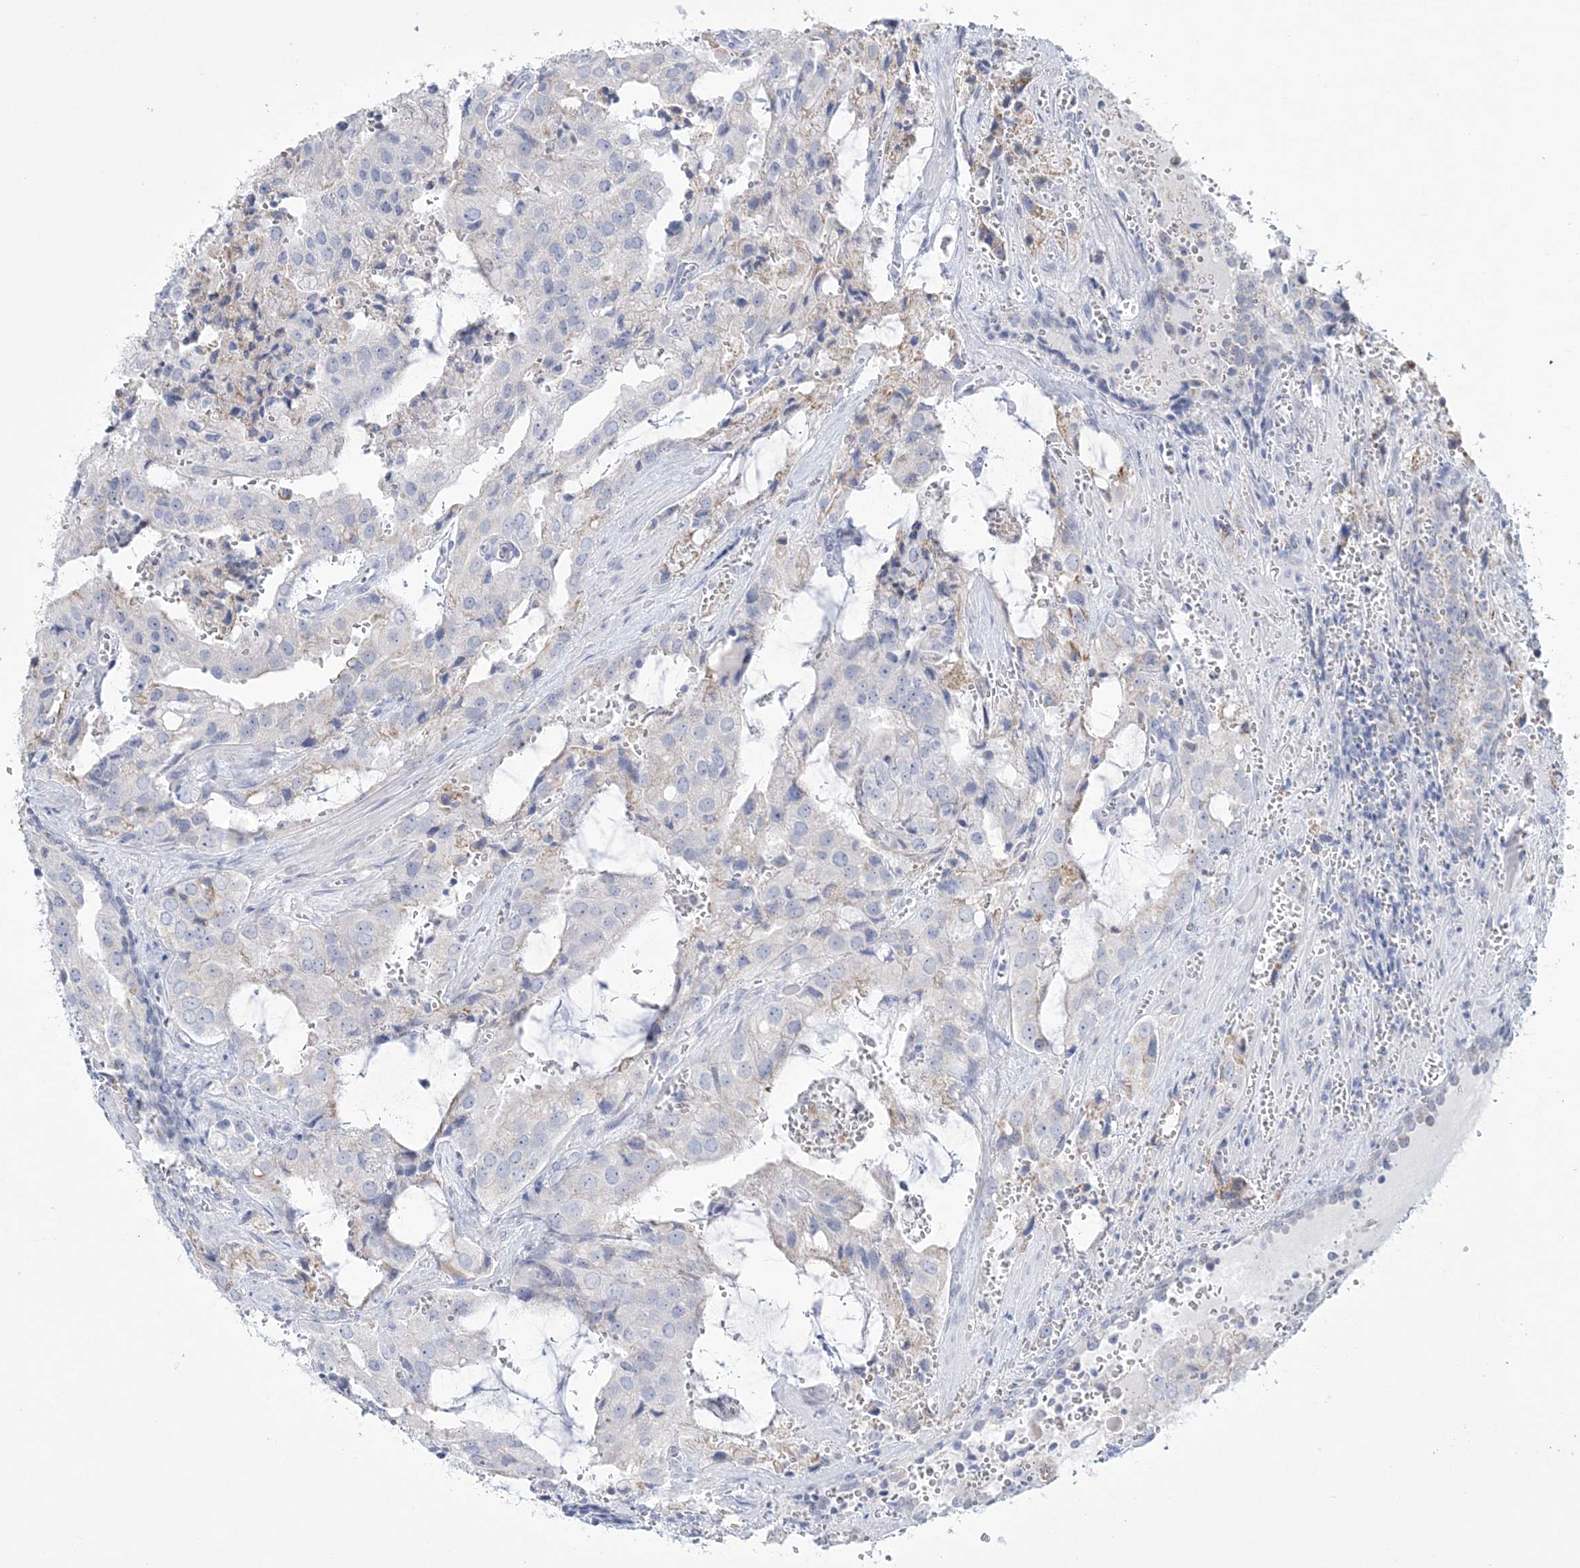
{"staining": {"intensity": "negative", "quantity": "none", "location": "none"}, "tissue": "prostate cancer", "cell_type": "Tumor cells", "image_type": "cancer", "snomed": [{"axis": "morphology", "description": "Adenocarcinoma, High grade"}, {"axis": "topography", "description": "Prostate"}], "caption": "An image of human prostate adenocarcinoma (high-grade) is negative for staining in tumor cells.", "gene": "WDR27", "patient": {"sex": "male", "age": 68}}